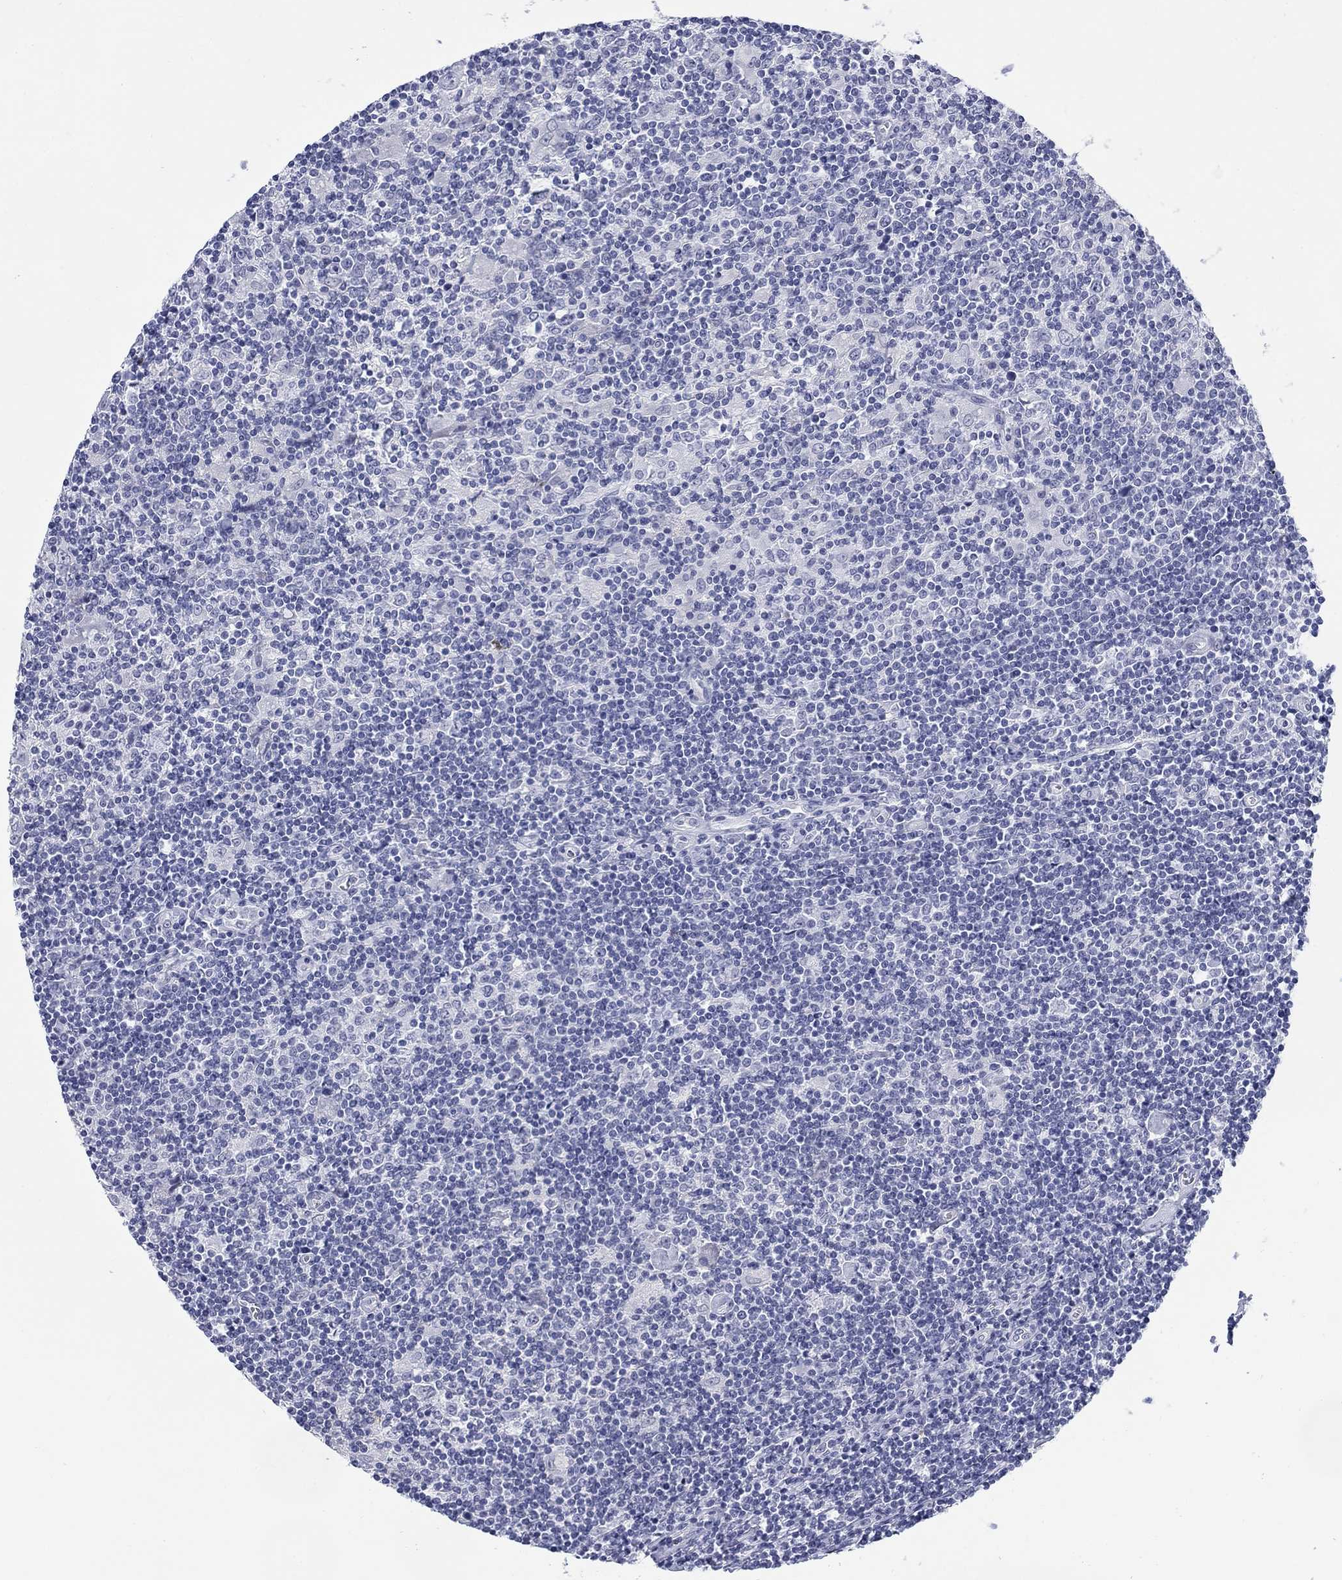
{"staining": {"intensity": "negative", "quantity": "none", "location": "none"}, "tissue": "lymphoma", "cell_type": "Tumor cells", "image_type": "cancer", "snomed": [{"axis": "morphology", "description": "Hodgkin's disease, NOS"}, {"axis": "topography", "description": "Lymph node"}], "caption": "Immunohistochemical staining of lymphoma shows no significant positivity in tumor cells.", "gene": "ECEL1", "patient": {"sex": "male", "age": 40}}